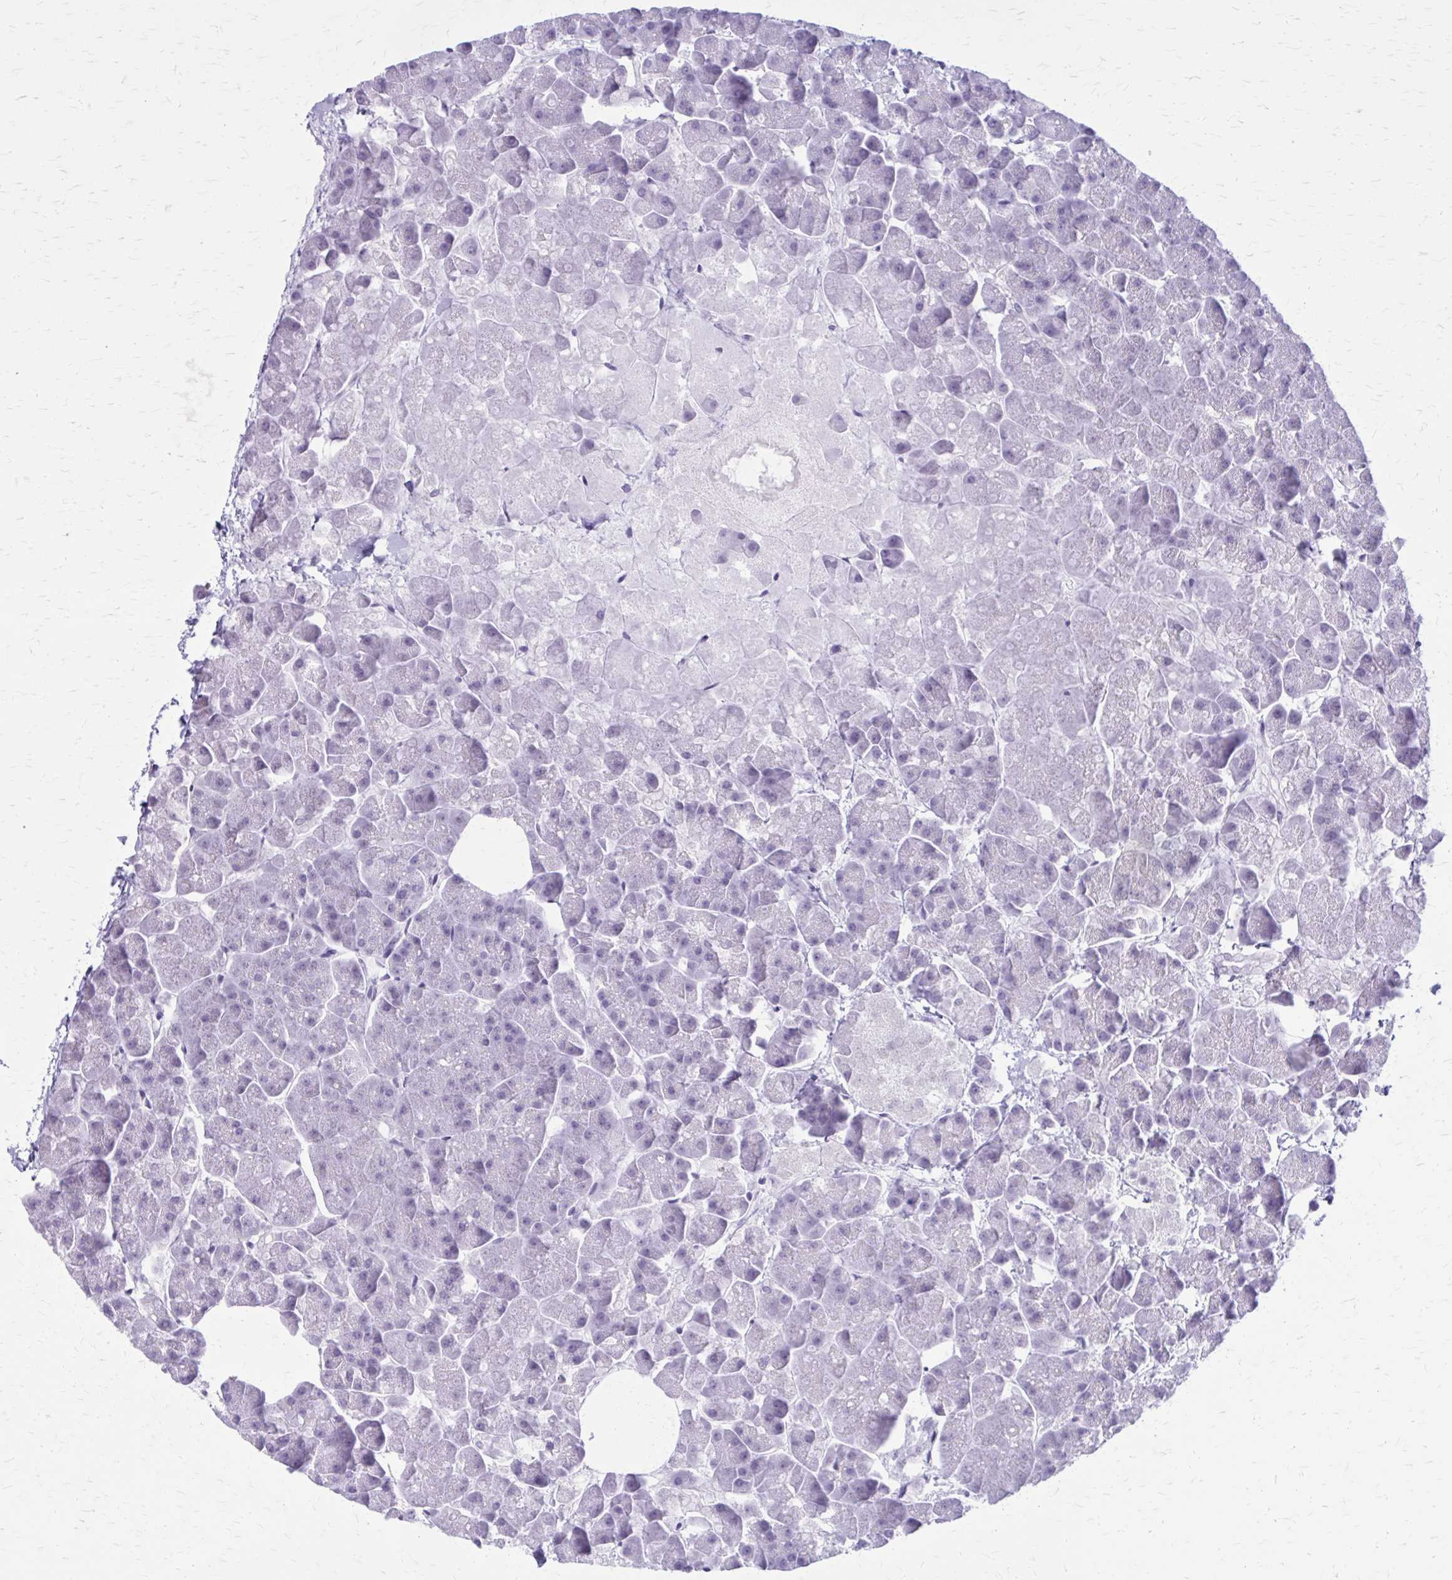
{"staining": {"intensity": "negative", "quantity": "none", "location": "none"}, "tissue": "pancreas", "cell_type": "Exocrine glandular cells", "image_type": "normal", "snomed": [{"axis": "morphology", "description": "Normal tissue, NOS"}, {"axis": "topography", "description": "Pancreas"}, {"axis": "topography", "description": "Peripheral nerve tissue"}], "caption": "Exocrine glandular cells show no significant positivity in normal pancreas. Nuclei are stained in blue.", "gene": "GAD1", "patient": {"sex": "male", "age": 54}}